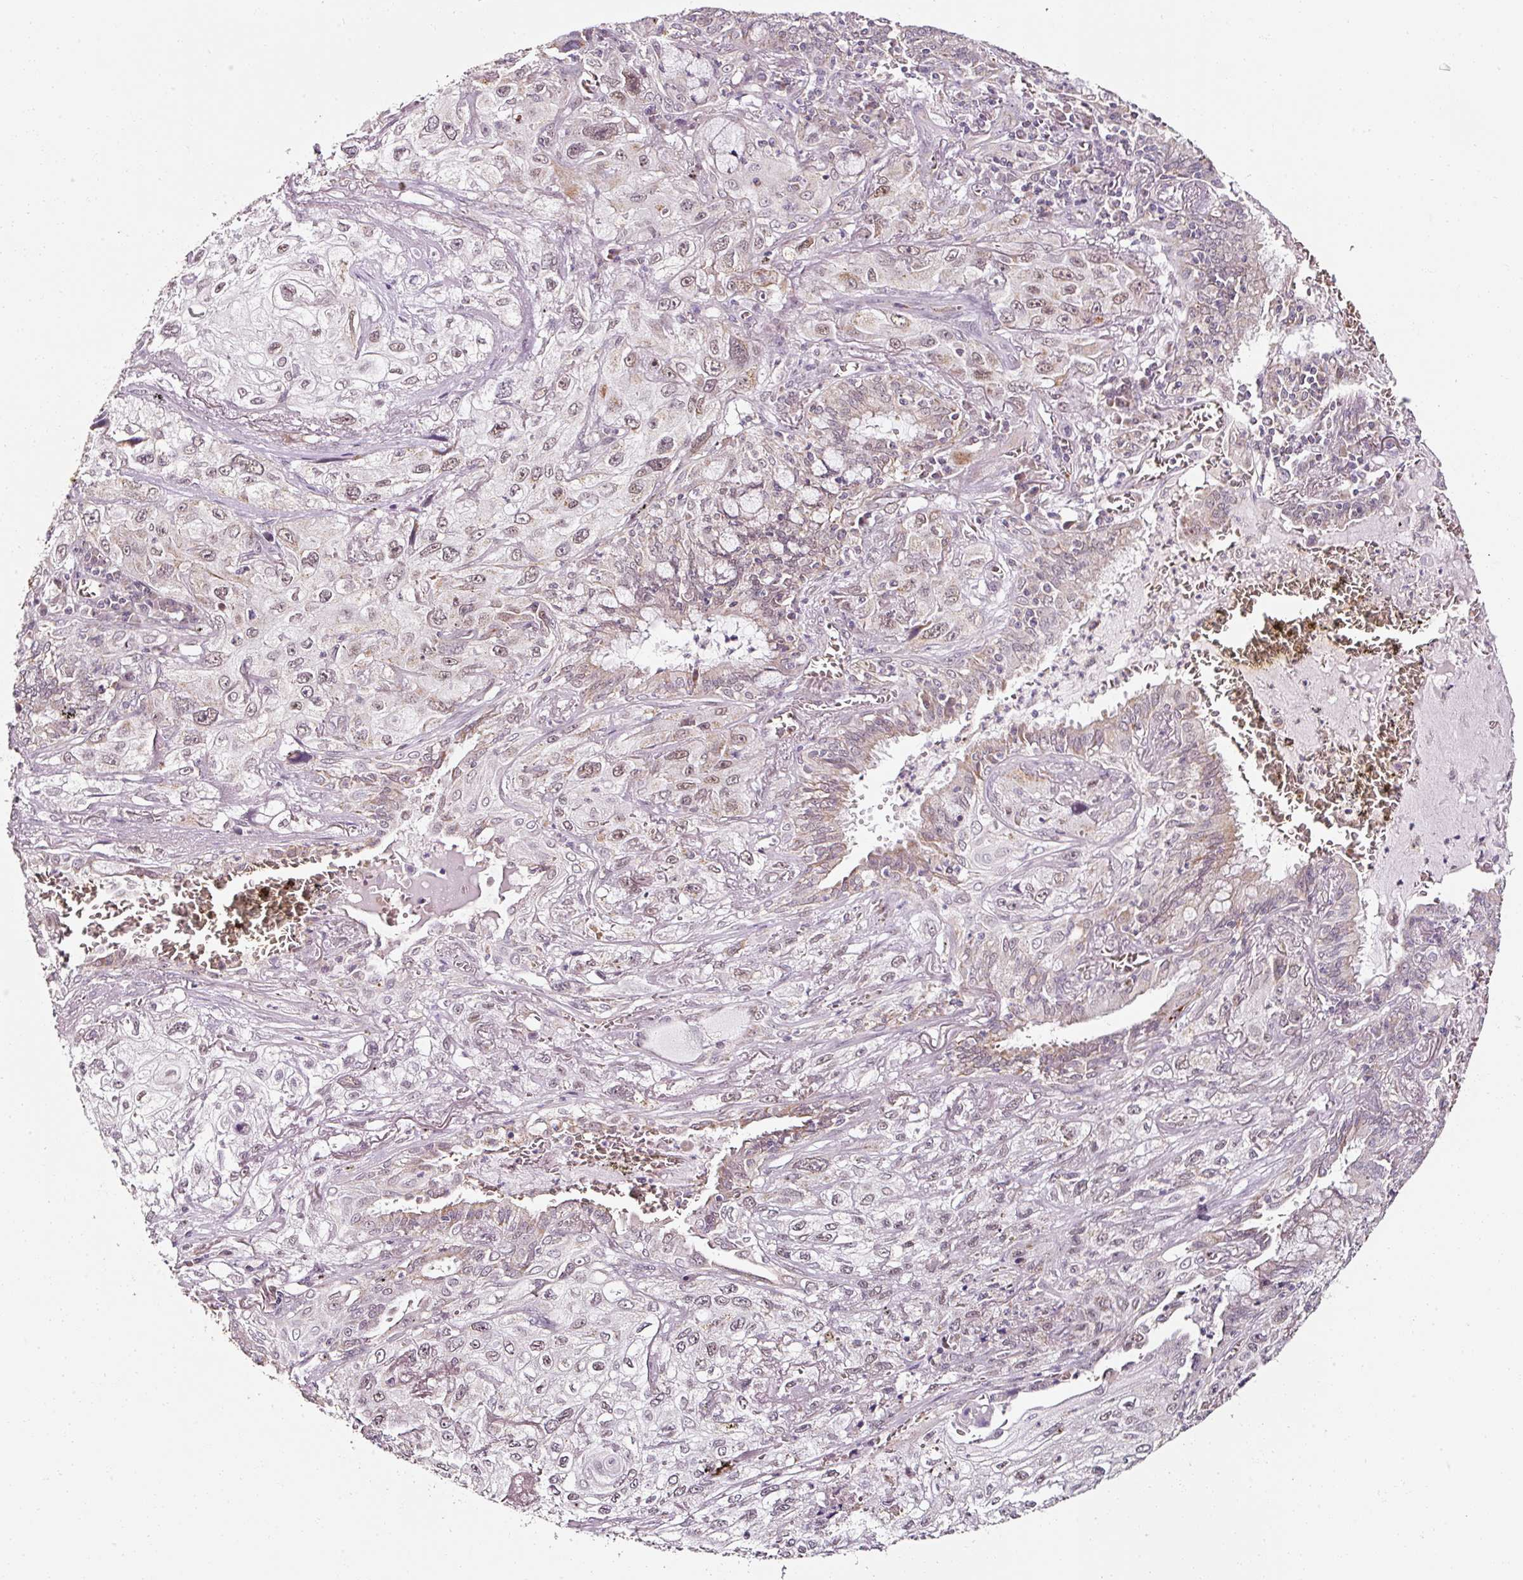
{"staining": {"intensity": "weak", "quantity": "25%-75%", "location": "nuclear"}, "tissue": "lung cancer", "cell_type": "Tumor cells", "image_type": "cancer", "snomed": [{"axis": "morphology", "description": "Squamous cell carcinoma, NOS"}, {"axis": "topography", "description": "Lung"}], "caption": "IHC of lung cancer shows low levels of weak nuclear expression in approximately 25%-75% of tumor cells.", "gene": "ZNF460", "patient": {"sex": "female", "age": 69}}